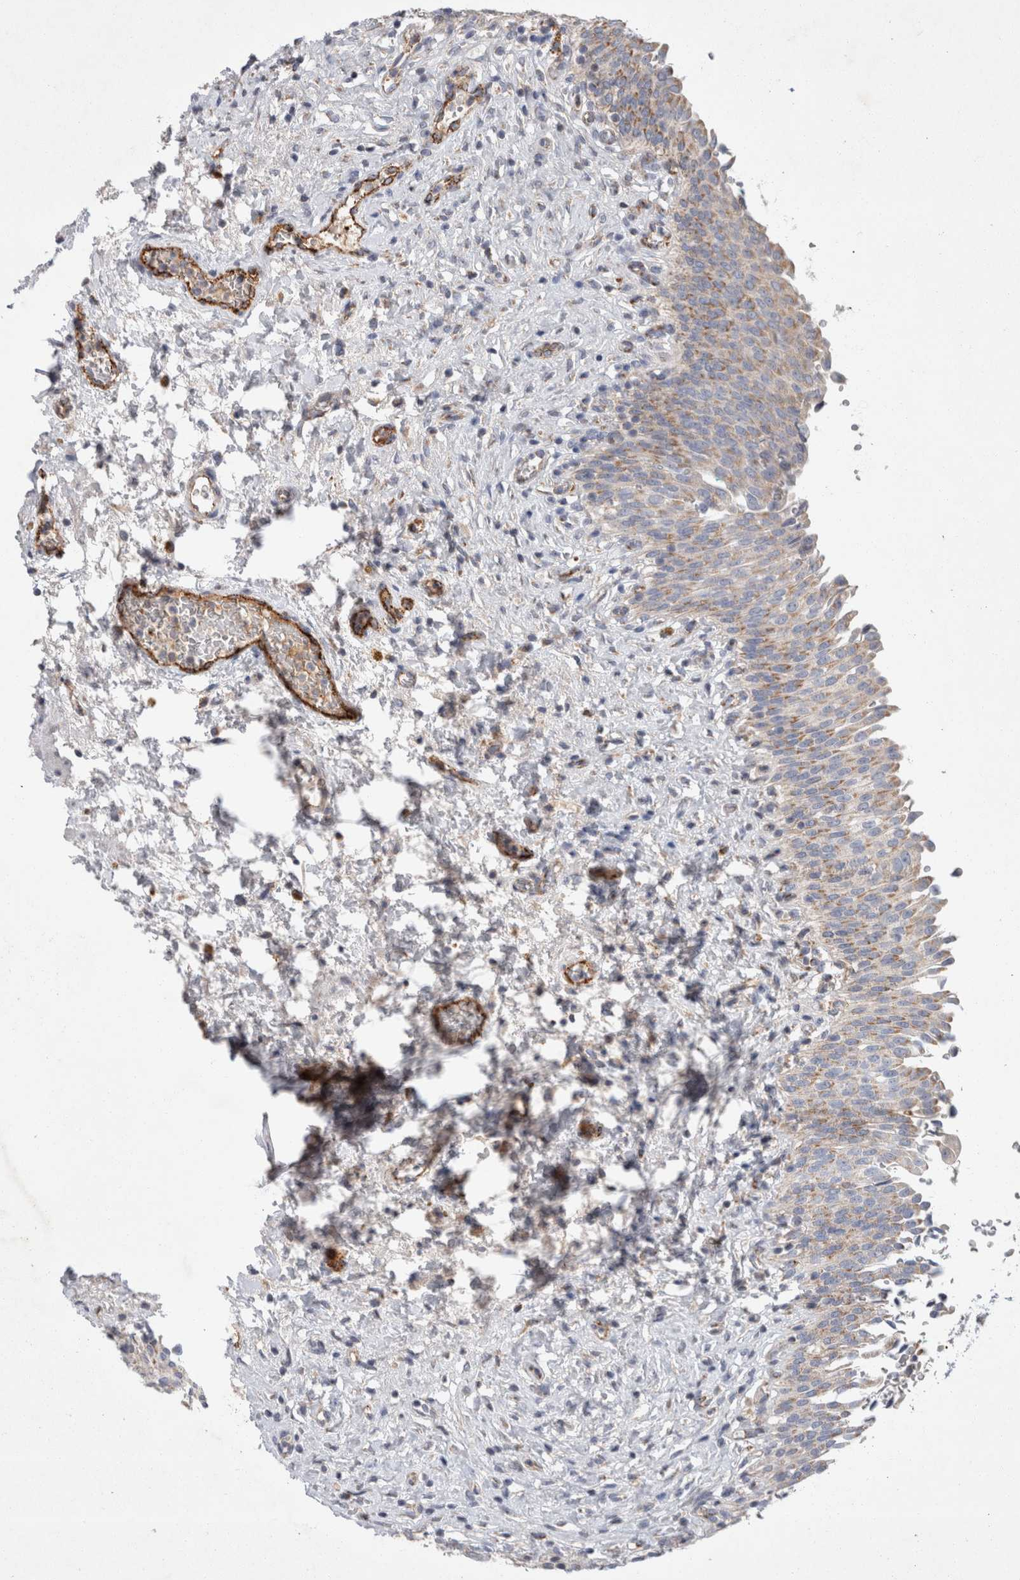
{"staining": {"intensity": "moderate", "quantity": ">75%", "location": "cytoplasmic/membranous"}, "tissue": "urinary bladder", "cell_type": "Urothelial cells", "image_type": "normal", "snomed": [{"axis": "morphology", "description": "Urothelial carcinoma, High grade"}, {"axis": "topography", "description": "Urinary bladder"}], "caption": "A brown stain highlights moderate cytoplasmic/membranous staining of a protein in urothelial cells of benign human urinary bladder.", "gene": "IARS2", "patient": {"sex": "male", "age": 46}}